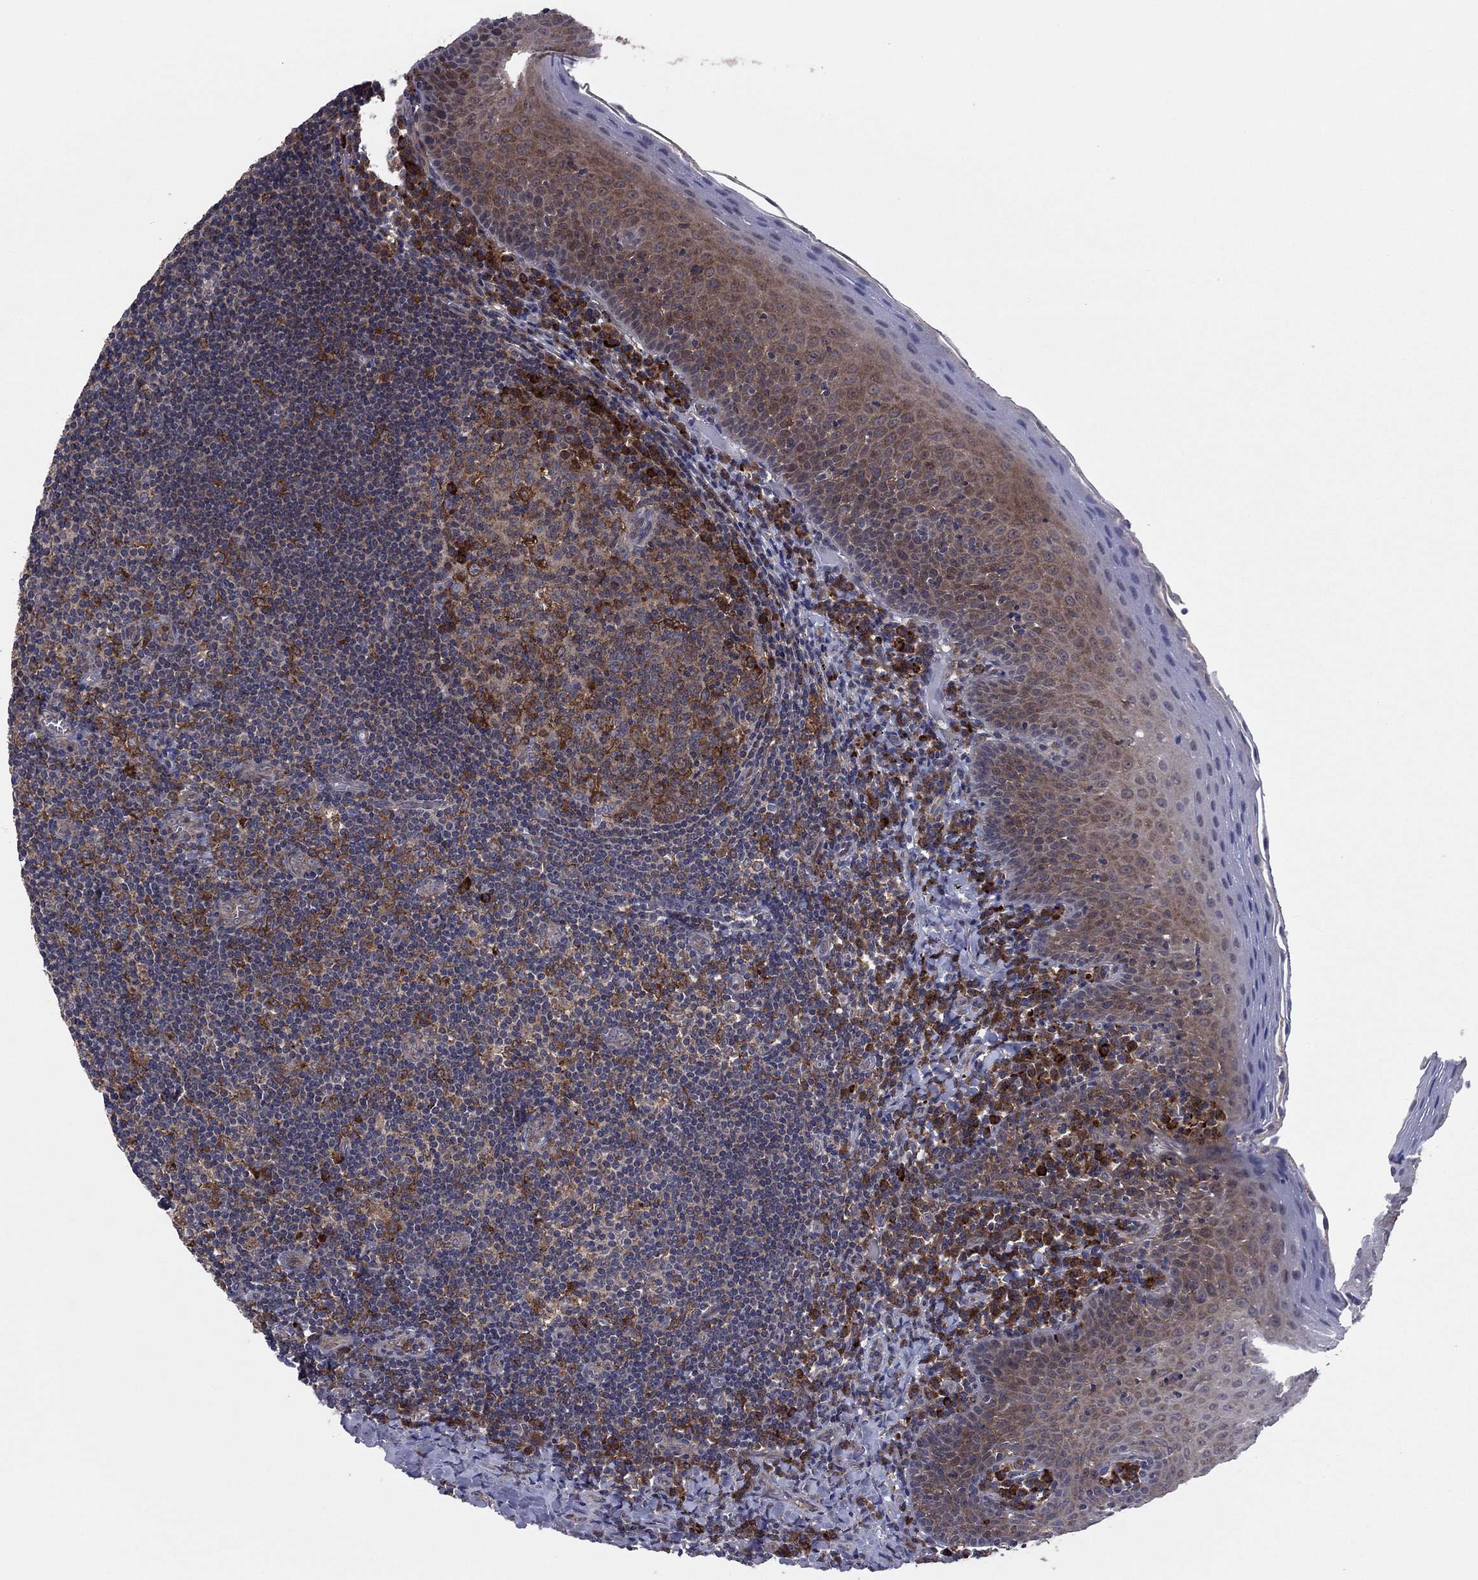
{"staining": {"intensity": "strong", "quantity": "25%-75%", "location": "cytoplasmic/membranous"}, "tissue": "tonsil", "cell_type": "Germinal center cells", "image_type": "normal", "snomed": [{"axis": "morphology", "description": "Normal tissue, NOS"}, {"axis": "morphology", "description": "Inflammation, NOS"}, {"axis": "topography", "description": "Tonsil"}], "caption": "There is high levels of strong cytoplasmic/membranous expression in germinal center cells of unremarkable tonsil, as demonstrated by immunohistochemical staining (brown color).", "gene": "MEA1", "patient": {"sex": "female", "age": 31}}